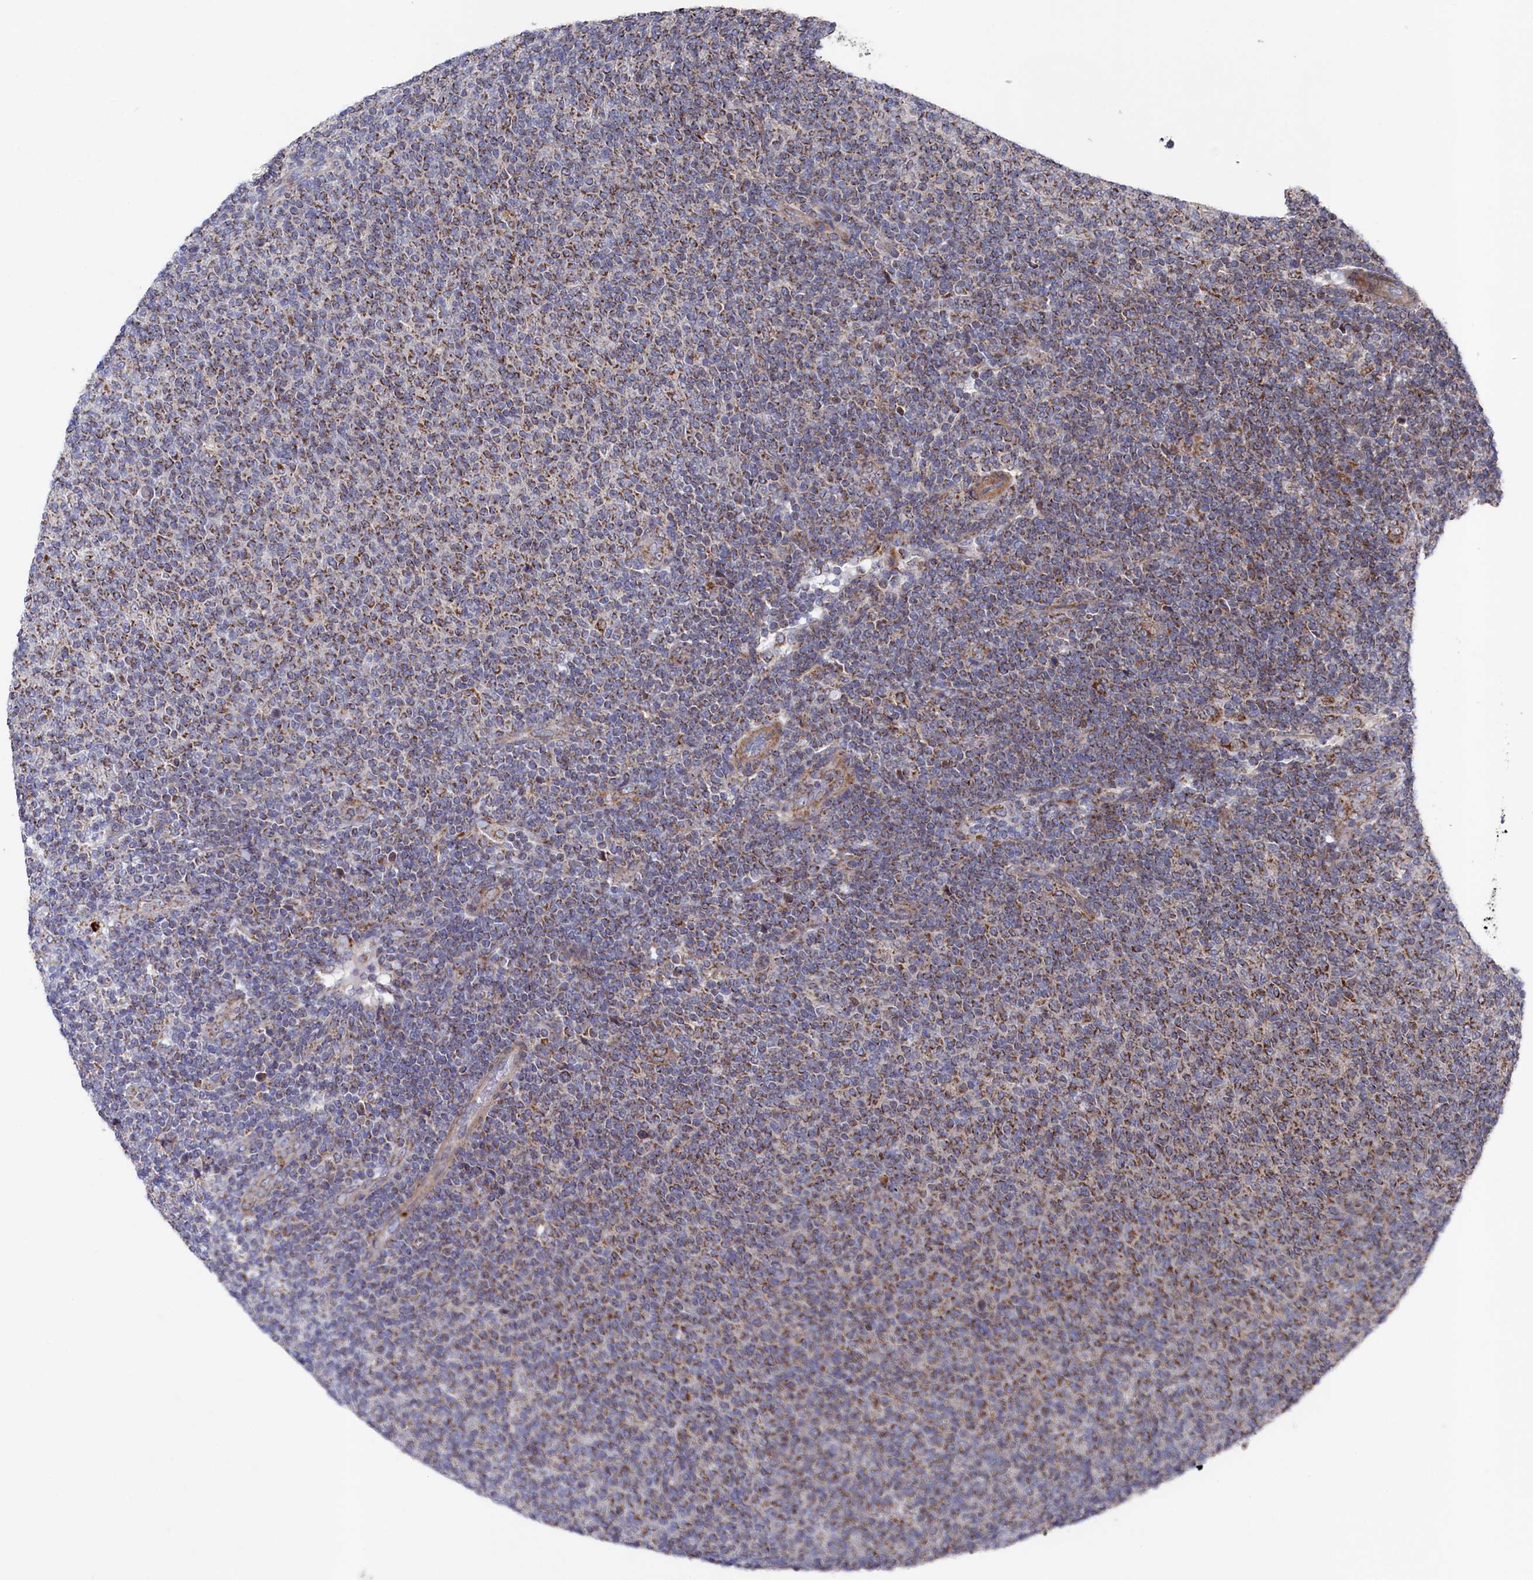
{"staining": {"intensity": "moderate", "quantity": ">75%", "location": "cytoplasmic/membranous"}, "tissue": "lymphoma", "cell_type": "Tumor cells", "image_type": "cancer", "snomed": [{"axis": "morphology", "description": "Malignant lymphoma, non-Hodgkin's type, Low grade"}, {"axis": "topography", "description": "Lymph node"}], "caption": "The micrograph displays staining of low-grade malignant lymphoma, non-Hodgkin's type, revealing moderate cytoplasmic/membranous protein positivity (brown color) within tumor cells.", "gene": "CHCHD1", "patient": {"sex": "male", "age": 66}}